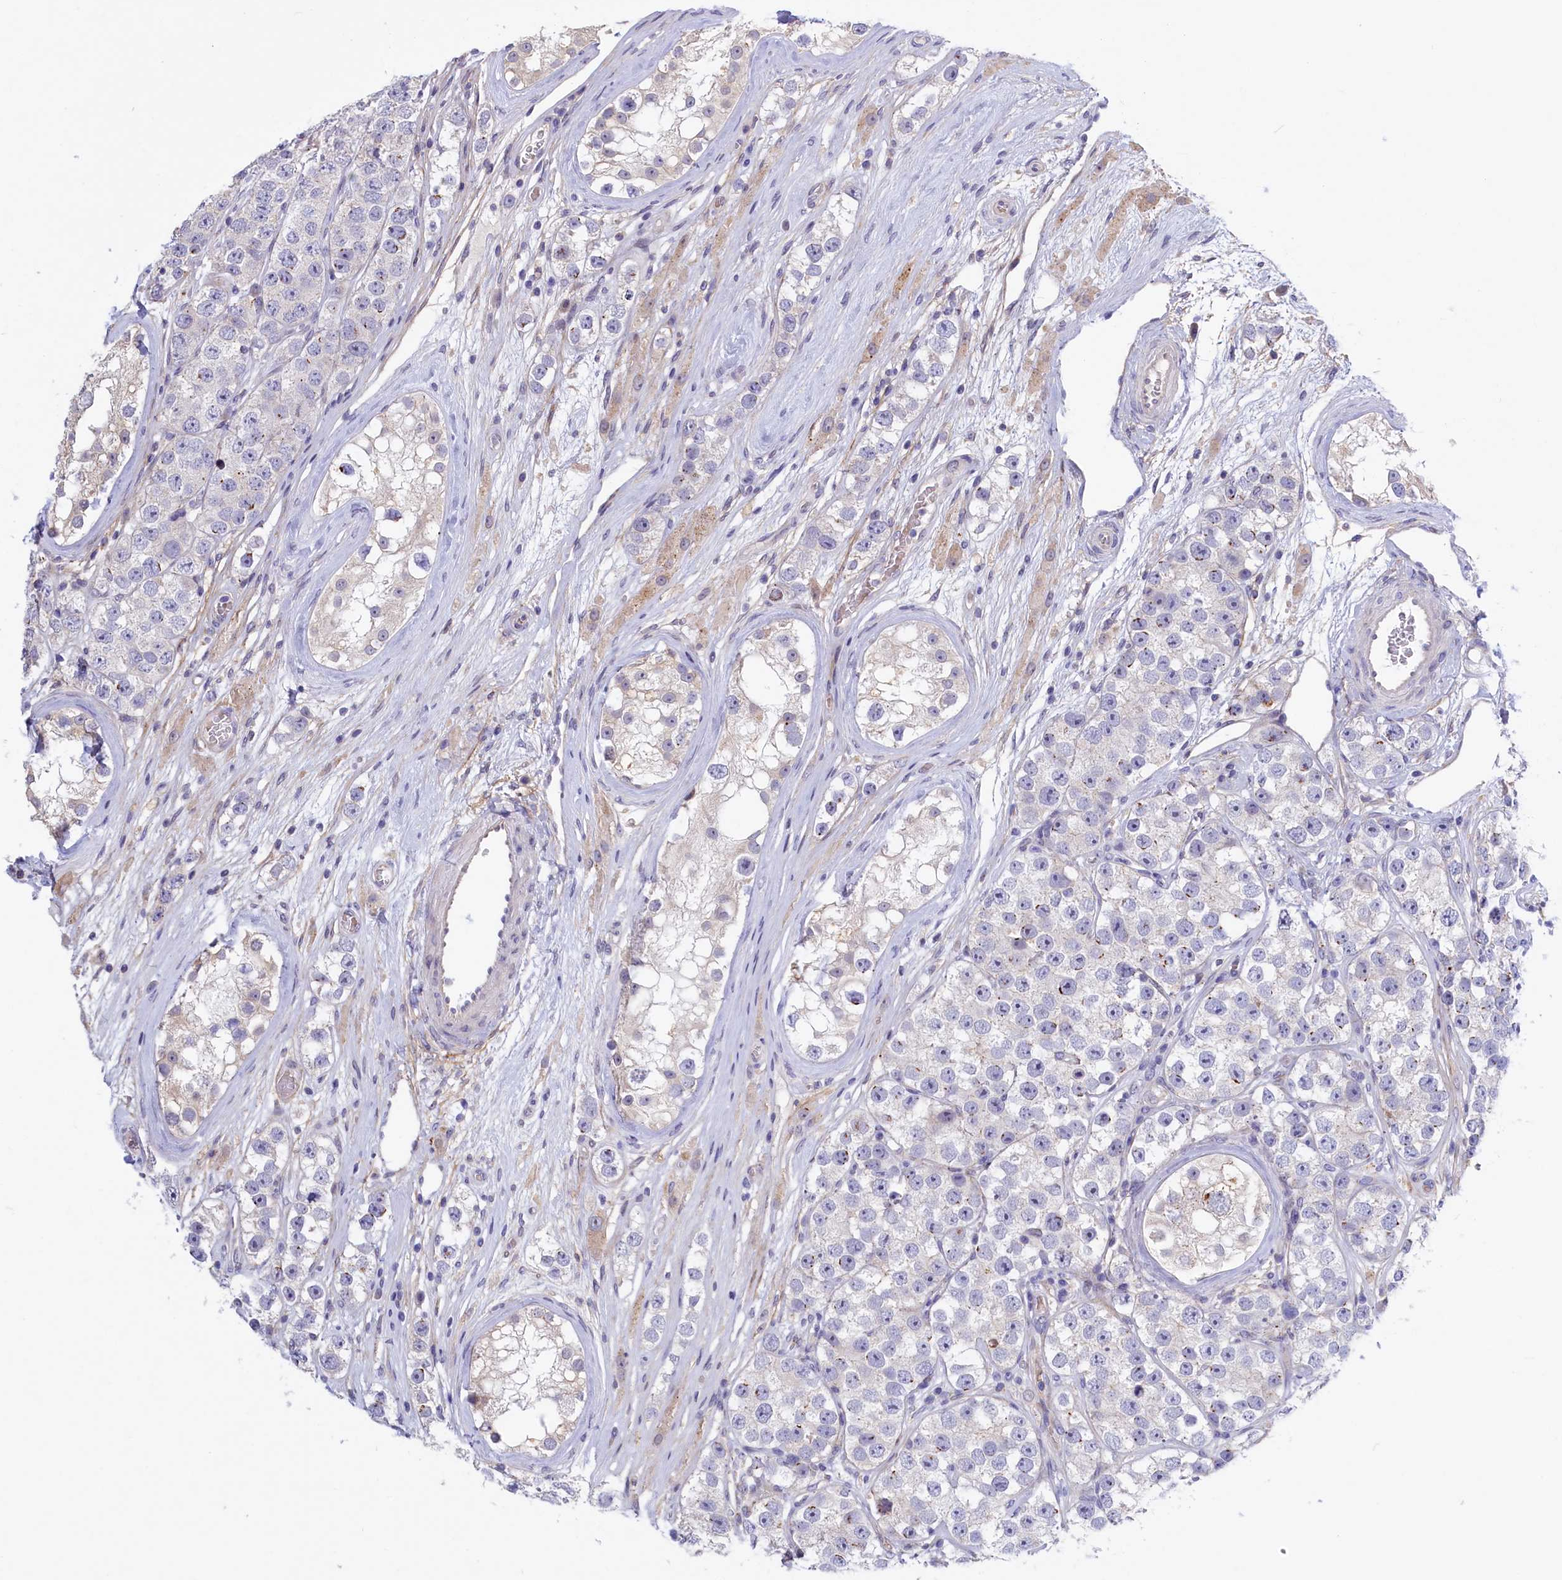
{"staining": {"intensity": "negative", "quantity": "none", "location": "none"}, "tissue": "testis cancer", "cell_type": "Tumor cells", "image_type": "cancer", "snomed": [{"axis": "morphology", "description": "Seminoma, NOS"}, {"axis": "topography", "description": "Testis"}], "caption": "Tumor cells are negative for protein expression in human testis cancer (seminoma). (DAB (3,3'-diaminobenzidine) immunohistochemistry (IHC) with hematoxylin counter stain).", "gene": "HYKK", "patient": {"sex": "male", "age": 28}}